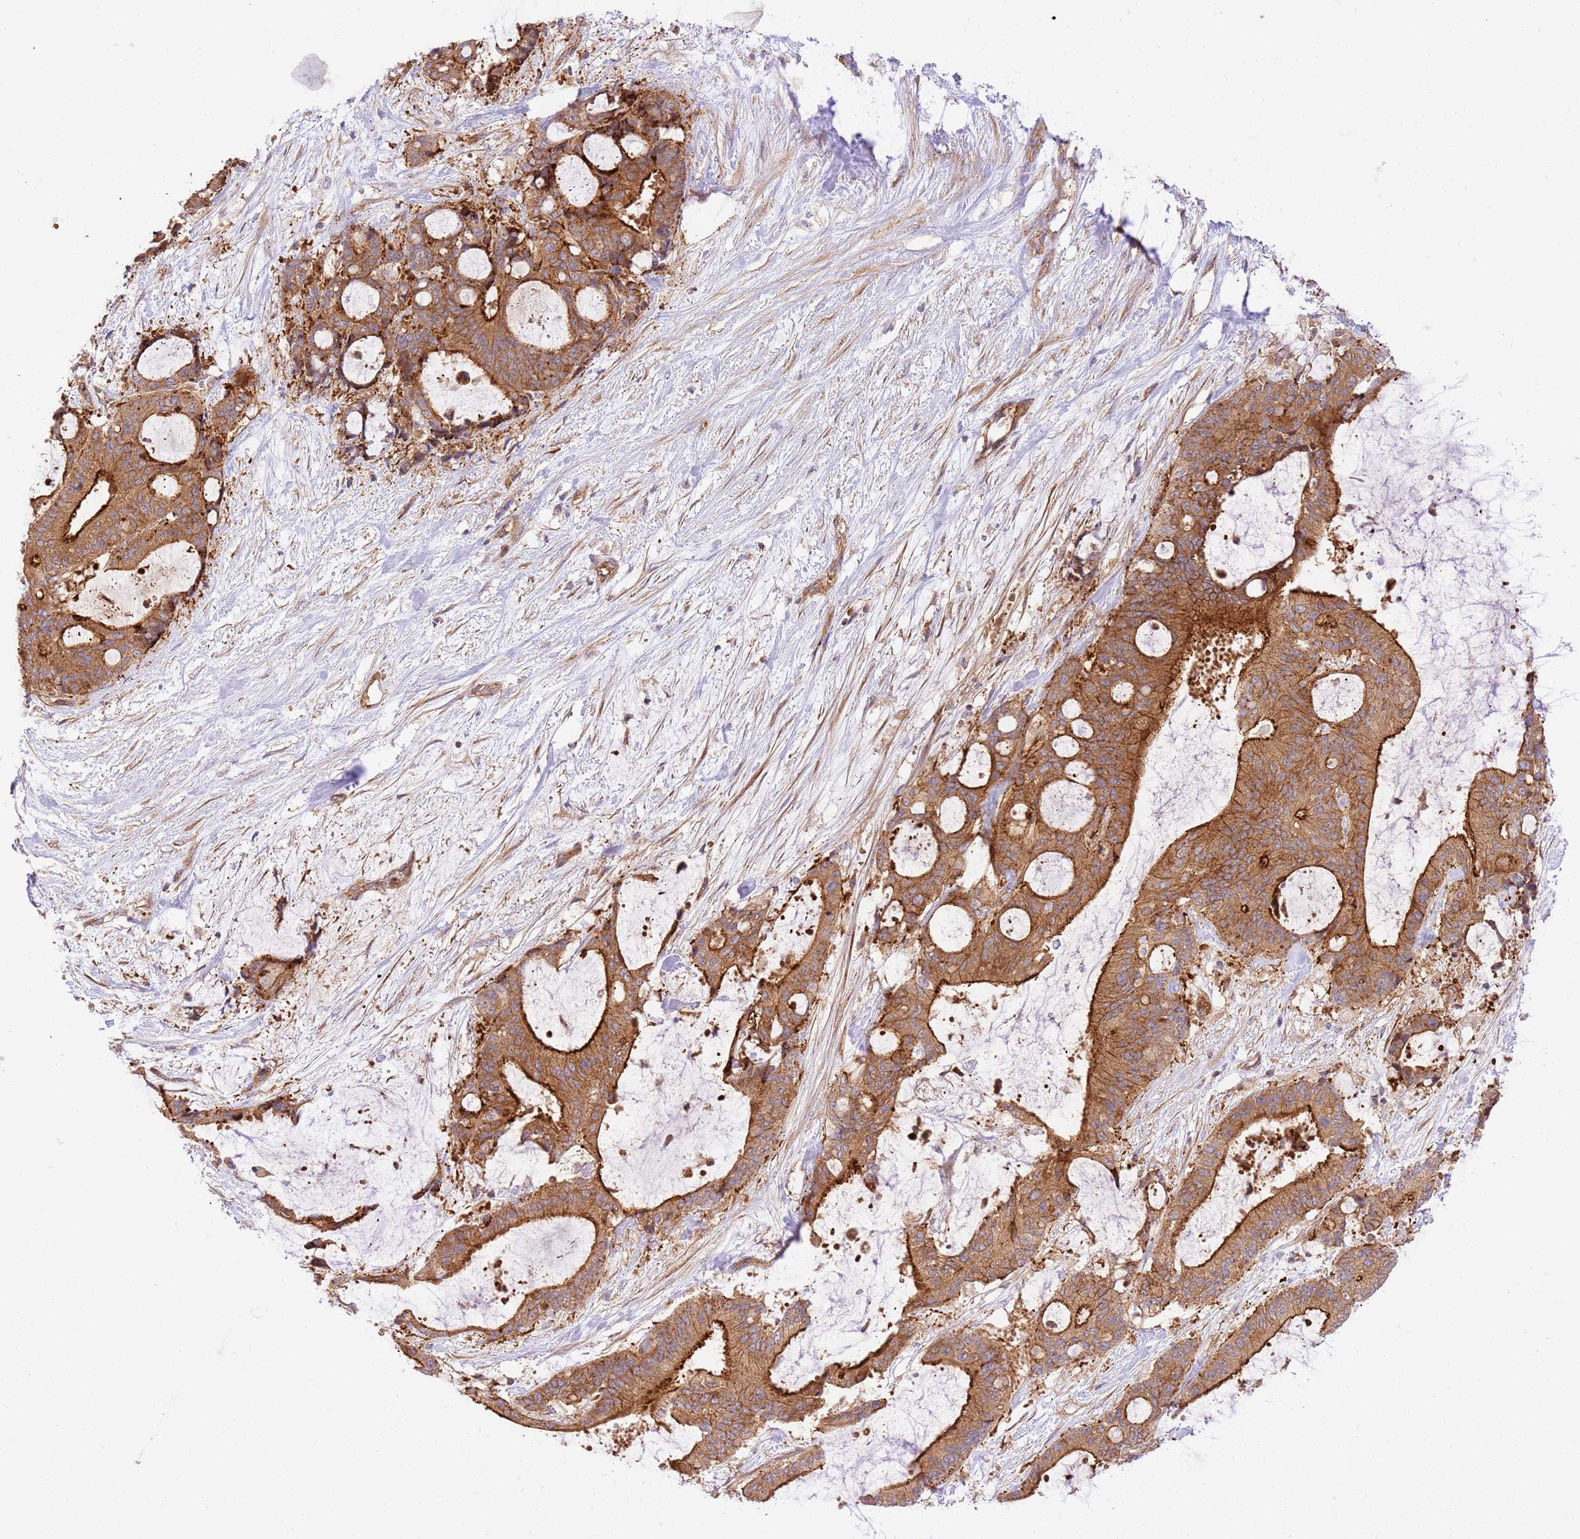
{"staining": {"intensity": "strong", "quantity": ">75%", "location": "cytoplasmic/membranous"}, "tissue": "liver cancer", "cell_type": "Tumor cells", "image_type": "cancer", "snomed": [{"axis": "morphology", "description": "Normal tissue, NOS"}, {"axis": "morphology", "description": "Cholangiocarcinoma"}, {"axis": "topography", "description": "Liver"}, {"axis": "topography", "description": "Peripheral nerve tissue"}], "caption": "High-magnification brightfield microscopy of cholangiocarcinoma (liver) stained with DAB (3,3'-diaminobenzidine) (brown) and counterstained with hematoxylin (blue). tumor cells exhibit strong cytoplasmic/membranous expression is identified in approximately>75% of cells.", "gene": "EFCAB8", "patient": {"sex": "female", "age": 73}}